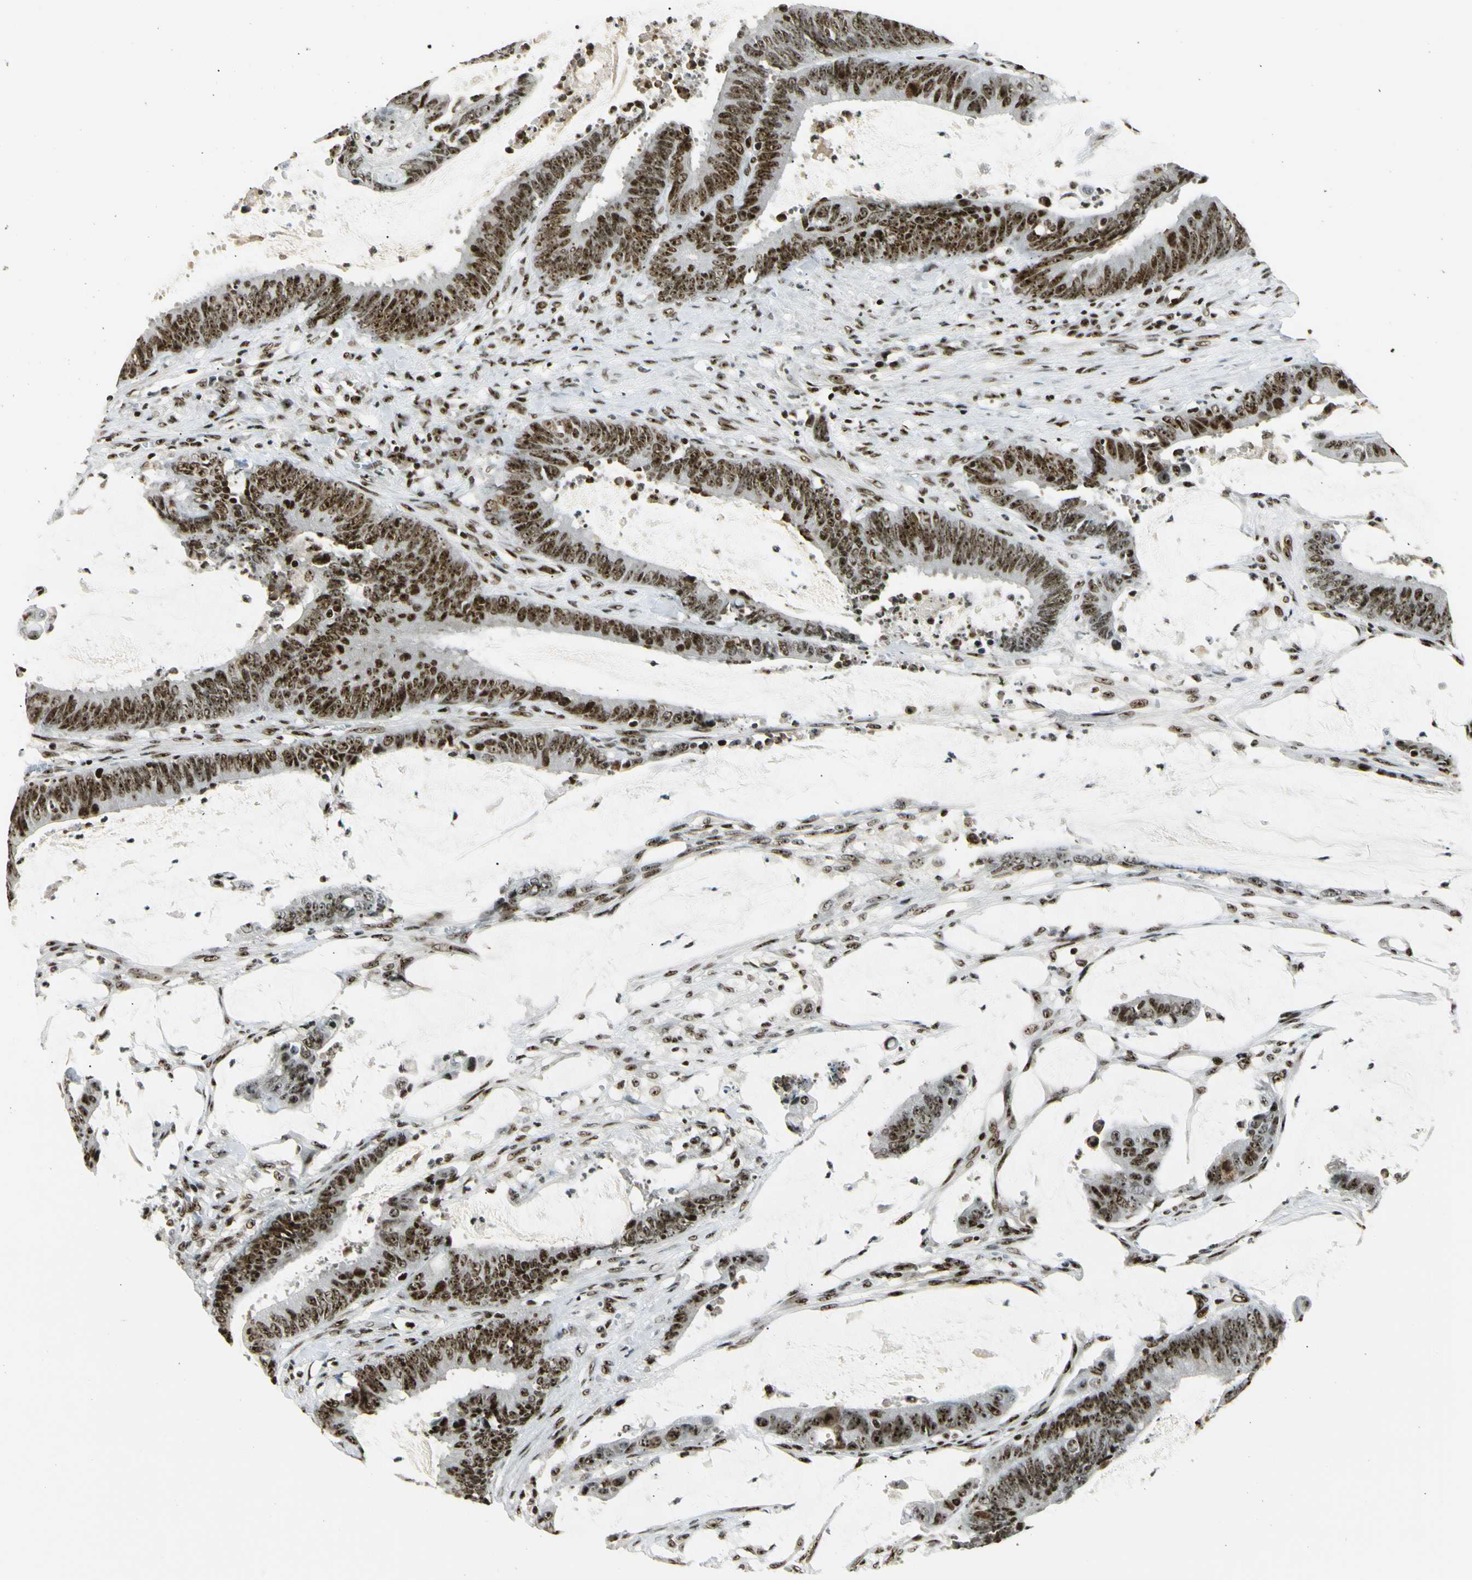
{"staining": {"intensity": "strong", "quantity": ">75%", "location": "nuclear"}, "tissue": "colorectal cancer", "cell_type": "Tumor cells", "image_type": "cancer", "snomed": [{"axis": "morphology", "description": "Adenocarcinoma, NOS"}, {"axis": "topography", "description": "Rectum"}], "caption": "Immunohistochemistry (IHC) of colorectal cancer (adenocarcinoma) demonstrates high levels of strong nuclear staining in approximately >75% of tumor cells.", "gene": "UBTF", "patient": {"sex": "female", "age": 66}}